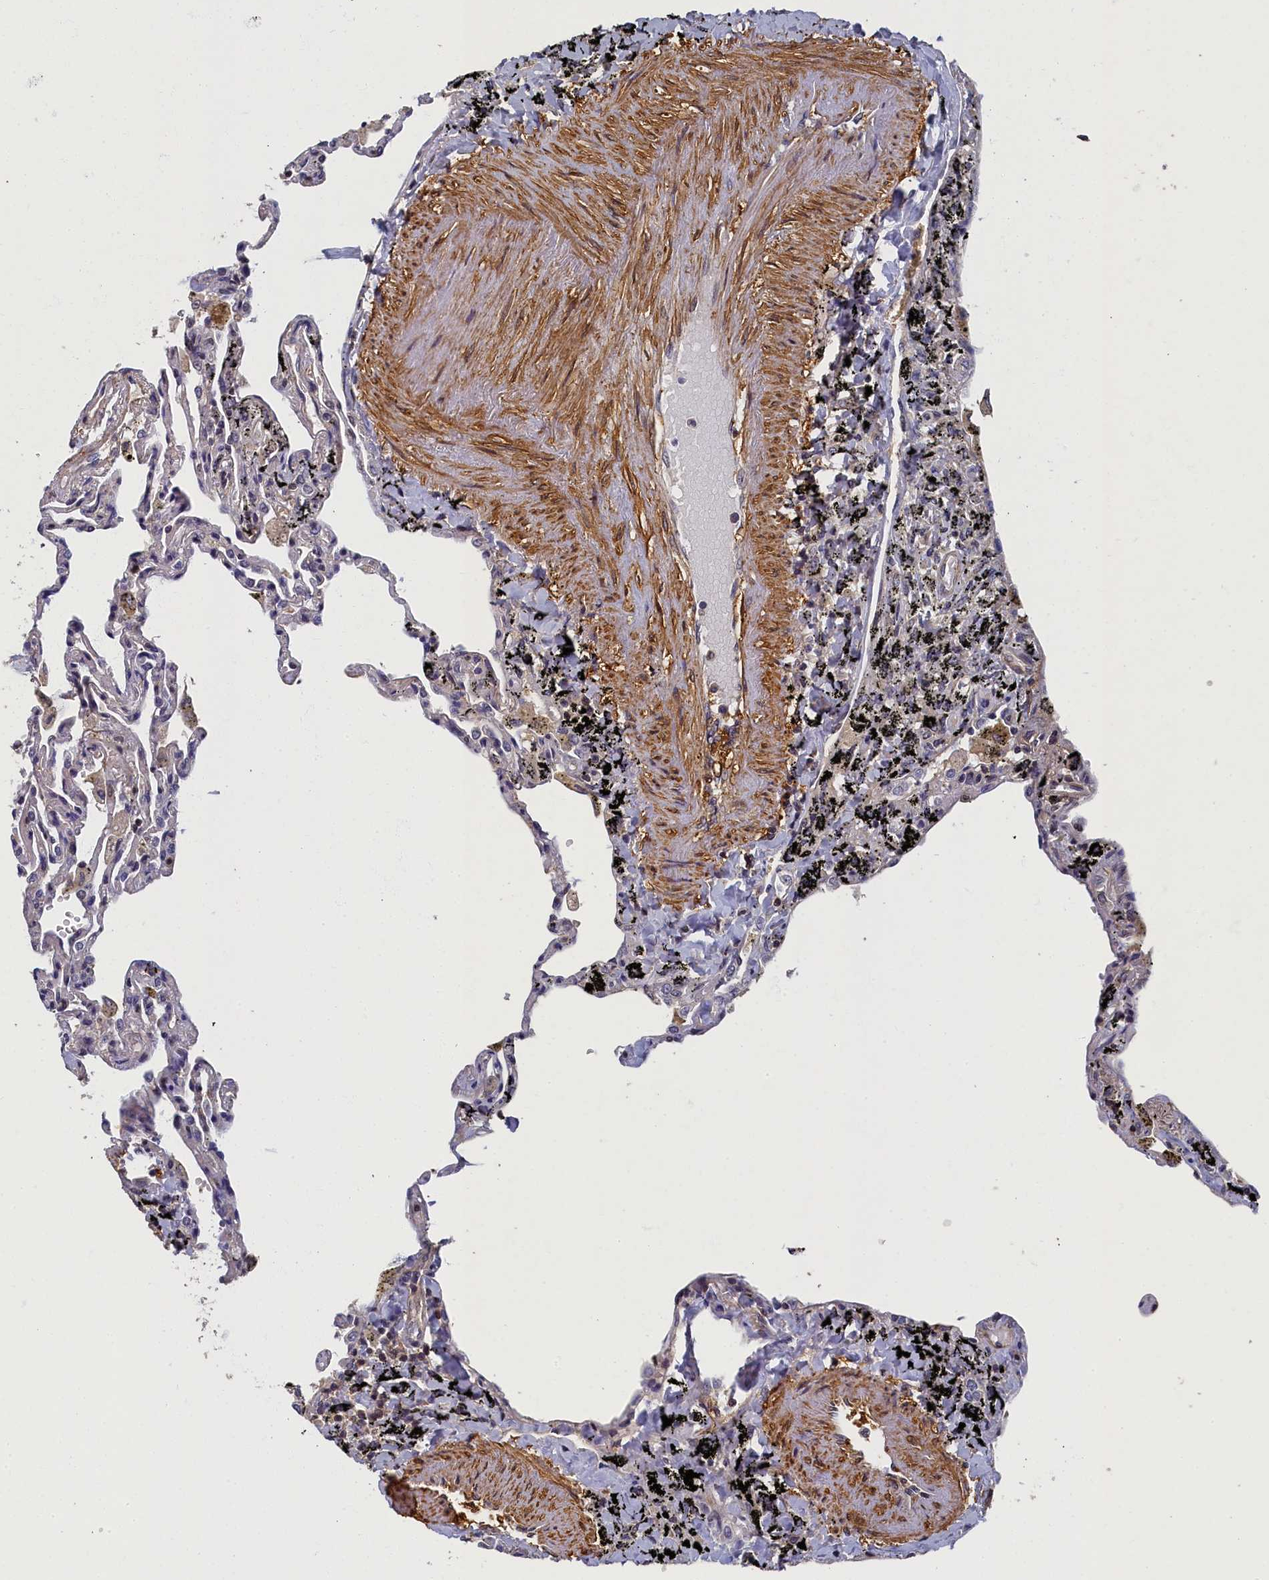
{"staining": {"intensity": "negative", "quantity": "none", "location": "none"}, "tissue": "lung", "cell_type": "Alveolar cells", "image_type": "normal", "snomed": [{"axis": "morphology", "description": "Normal tissue, NOS"}, {"axis": "topography", "description": "Lung"}], "caption": "This image is of normal lung stained with IHC to label a protein in brown with the nuclei are counter-stained blue. There is no expression in alveolar cells.", "gene": "TBCB", "patient": {"sex": "male", "age": 59}}